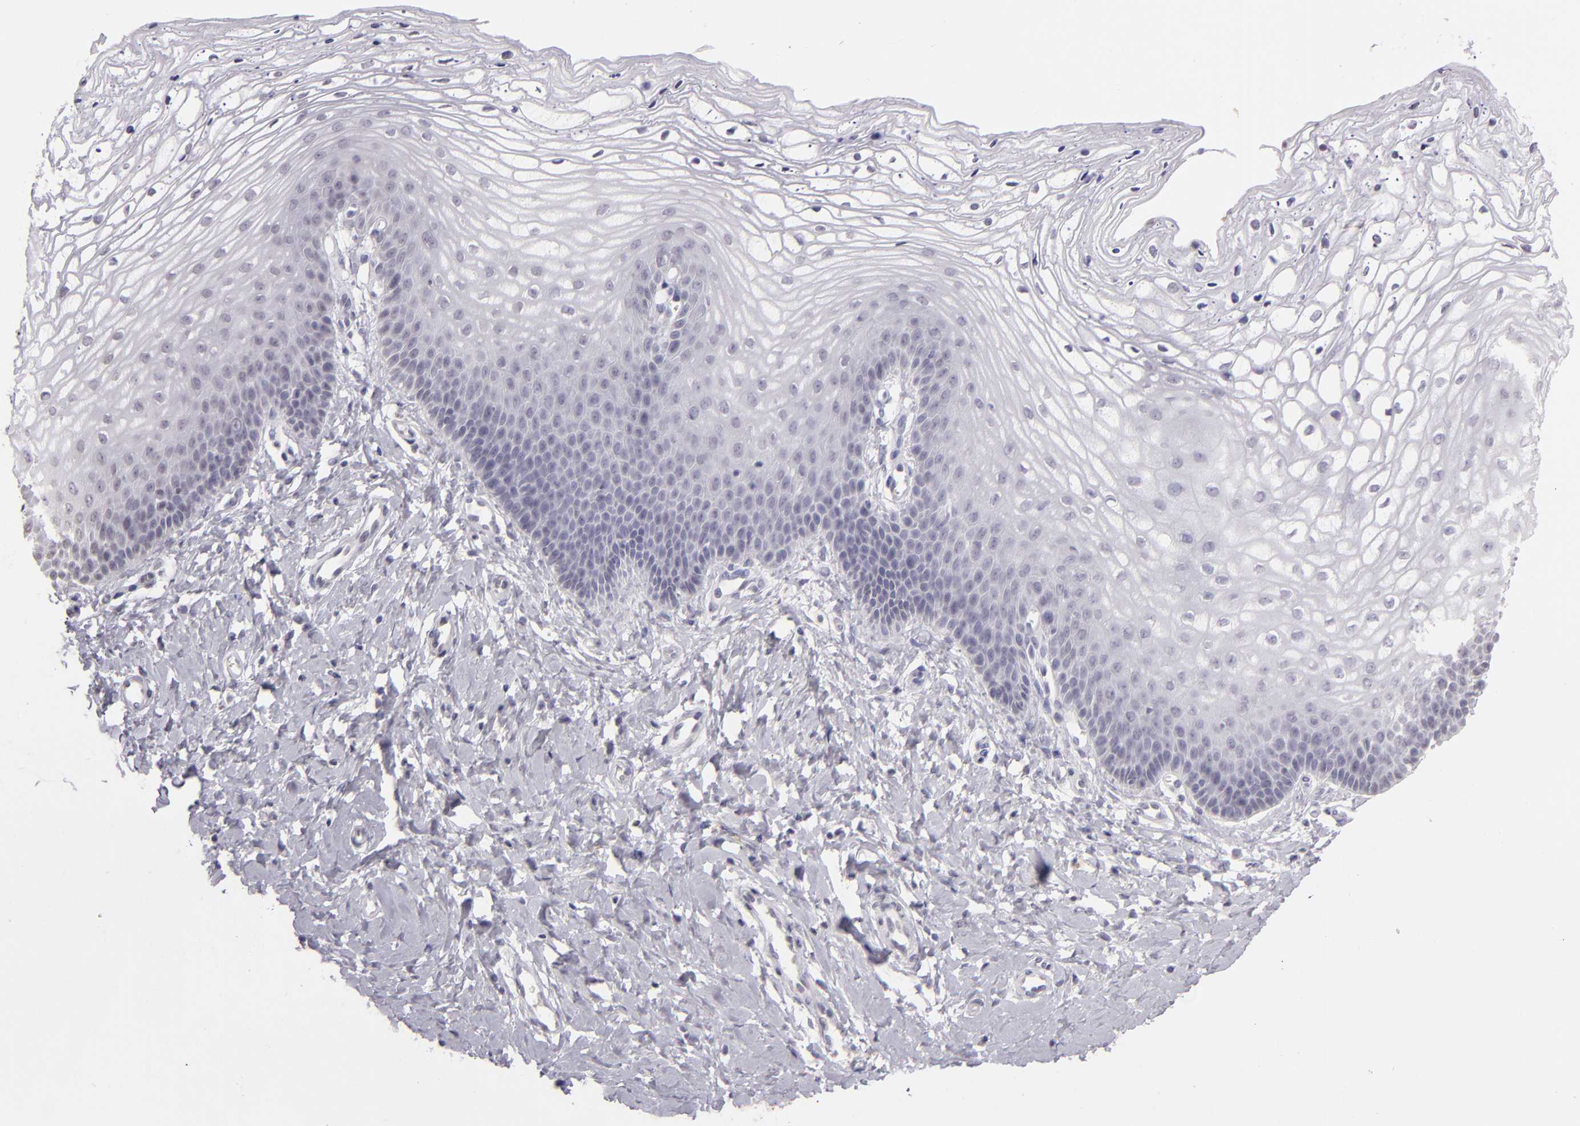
{"staining": {"intensity": "negative", "quantity": "none", "location": "none"}, "tissue": "vagina", "cell_type": "Squamous epithelial cells", "image_type": "normal", "snomed": [{"axis": "morphology", "description": "Normal tissue, NOS"}, {"axis": "topography", "description": "Vagina"}], "caption": "DAB (3,3'-diaminobenzidine) immunohistochemical staining of normal human vagina displays no significant staining in squamous epithelial cells.", "gene": "CD40", "patient": {"sex": "female", "age": 68}}